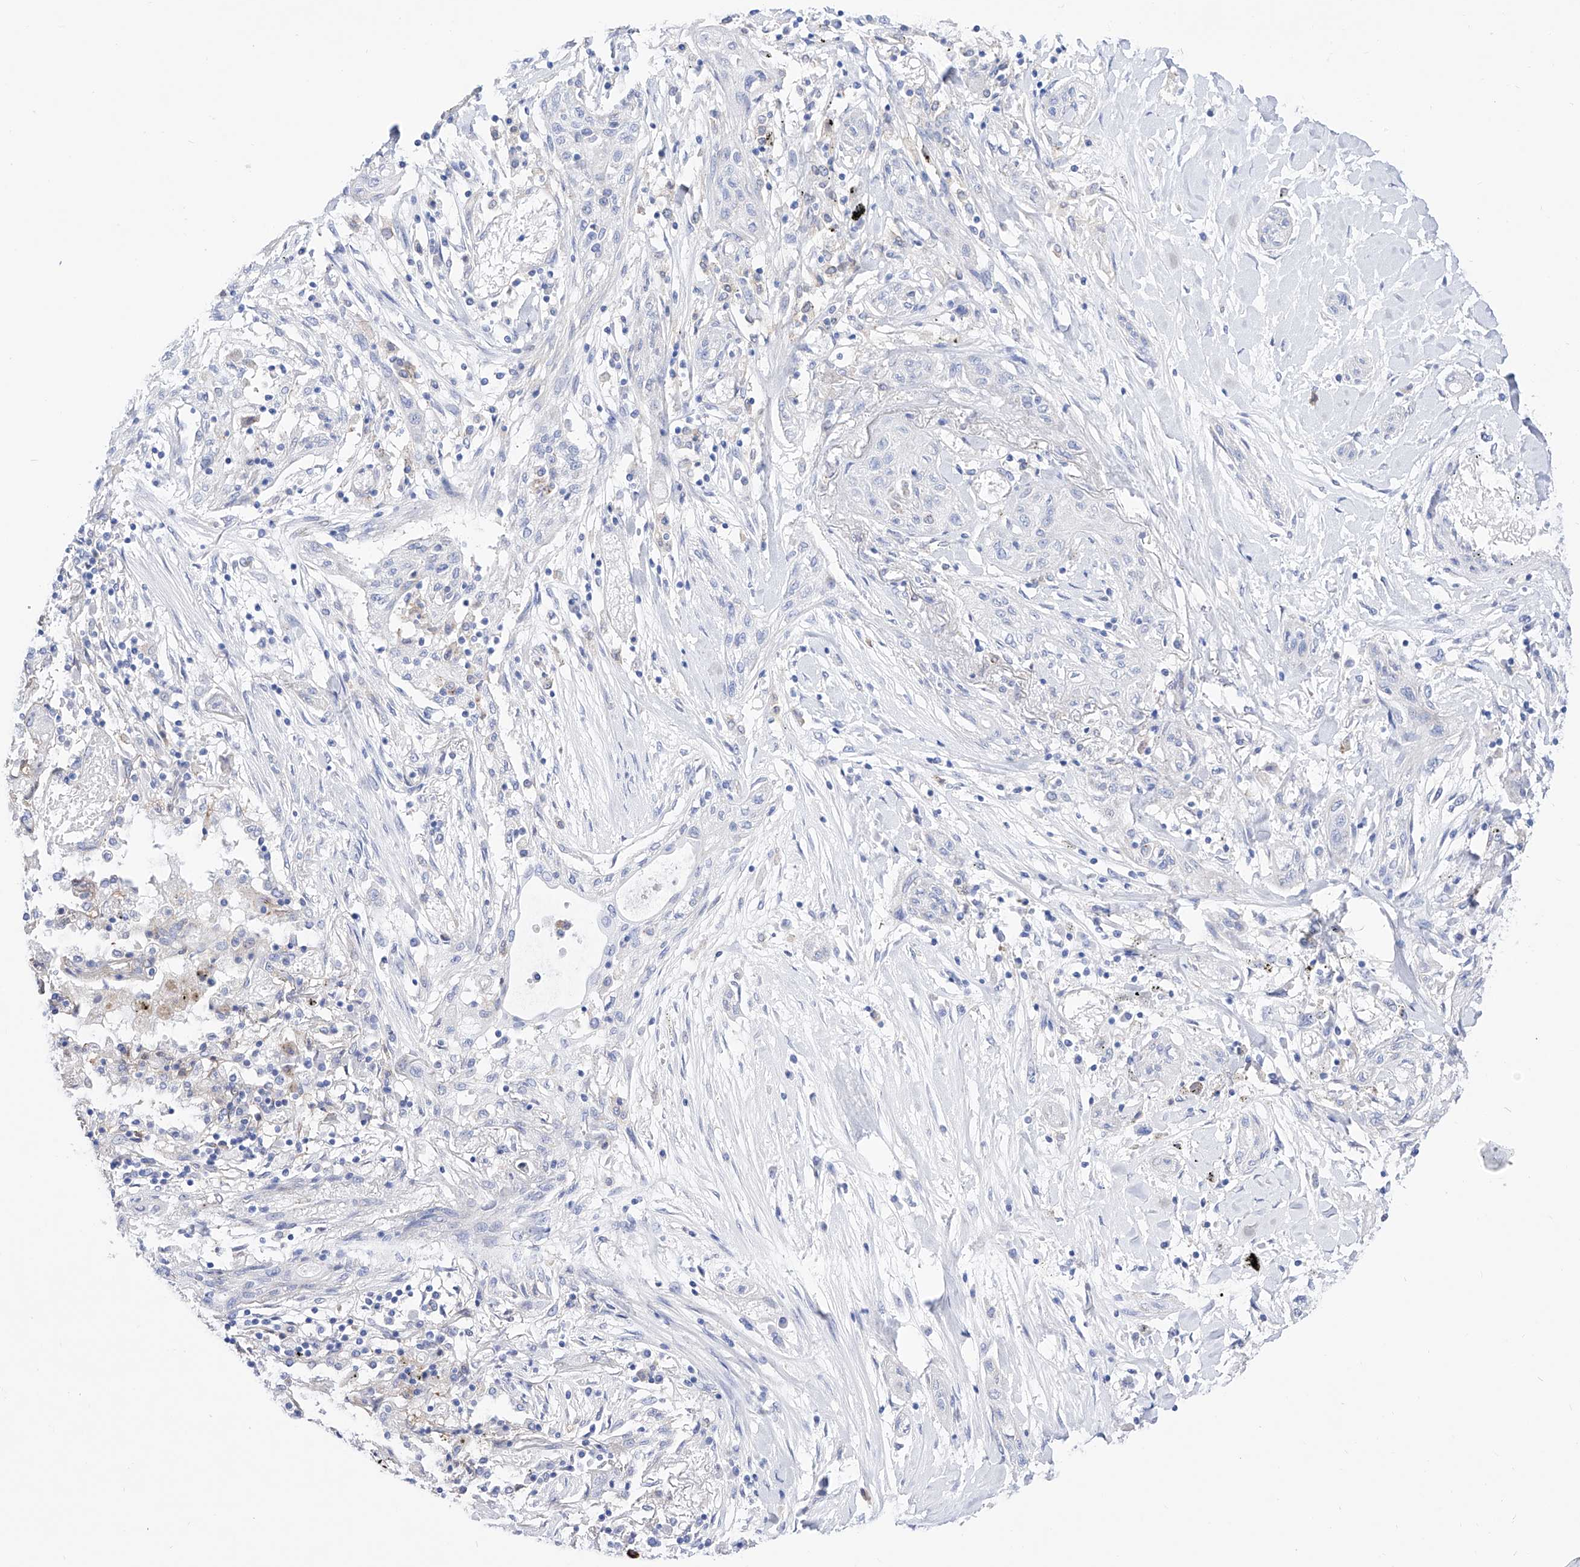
{"staining": {"intensity": "negative", "quantity": "none", "location": "none"}, "tissue": "lung cancer", "cell_type": "Tumor cells", "image_type": "cancer", "snomed": [{"axis": "morphology", "description": "Squamous cell carcinoma, NOS"}, {"axis": "topography", "description": "Lung"}], "caption": "Immunohistochemistry image of squamous cell carcinoma (lung) stained for a protein (brown), which reveals no positivity in tumor cells.", "gene": "ZNF653", "patient": {"sex": "female", "age": 47}}